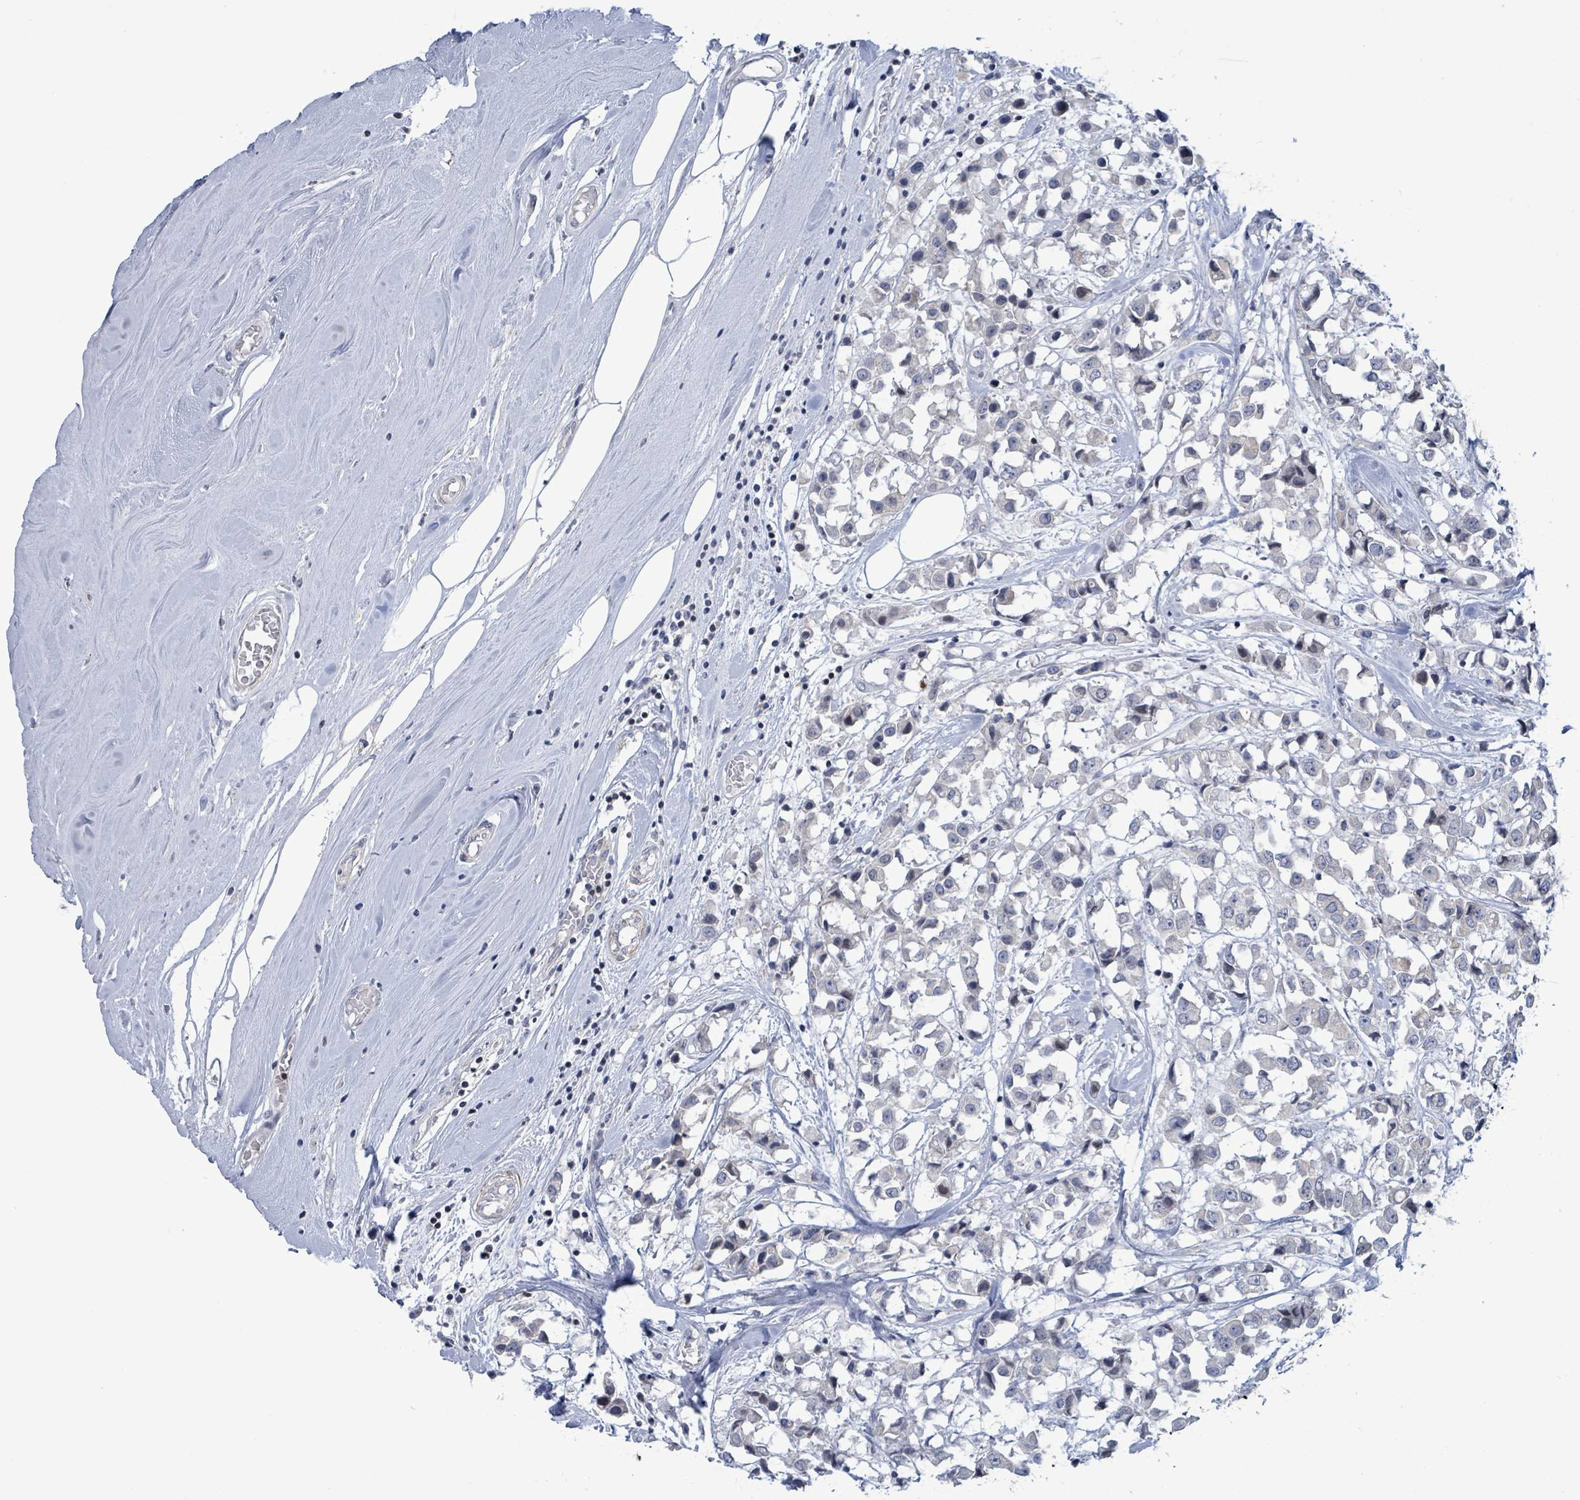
{"staining": {"intensity": "weak", "quantity": "<25%", "location": "cytoplasmic/membranous"}, "tissue": "breast cancer", "cell_type": "Tumor cells", "image_type": "cancer", "snomed": [{"axis": "morphology", "description": "Duct carcinoma"}, {"axis": "topography", "description": "Breast"}], "caption": "This is an immunohistochemistry (IHC) histopathology image of human invasive ductal carcinoma (breast). There is no staining in tumor cells.", "gene": "NTN3", "patient": {"sex": "female", "age": 61}}